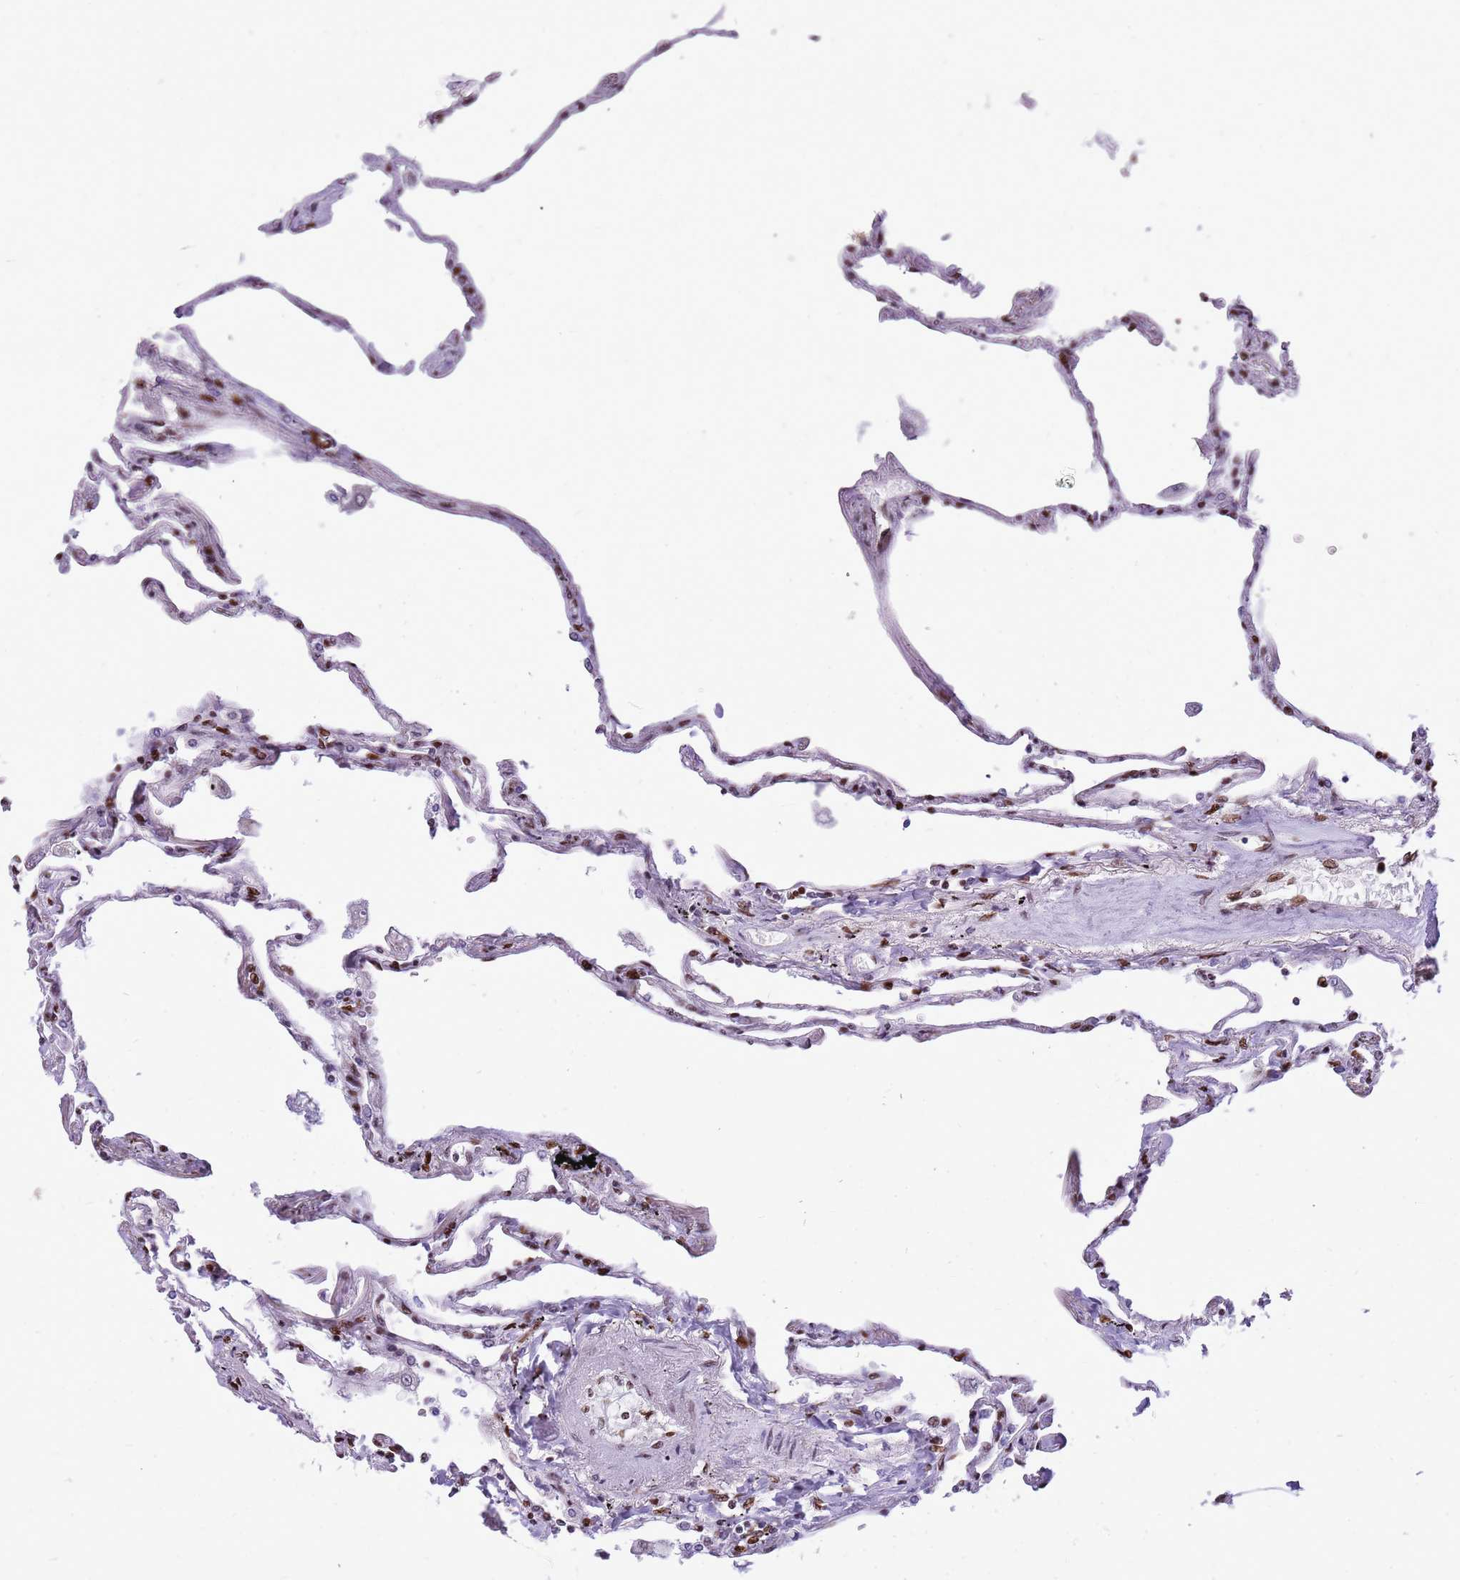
{"staining": {"intensity": "moderate", "quantity": "25%-75%", "location": "nuclear"}, "tissue": "lung", "cell_type": "Alveolar cells", "image_type": "normal", "snomed": [{"axis": "morphology", "description": "Normal tissue, NOS"}, {"axis": "topography", "description": "Lung"}], "caption": "Immunohistochemical staining of benign lung shows medium levels of moderate nuclear staining in about 25%-75% of alveolar cells. The staining was performed using DAB, with brown indicating positive protein expression. Nuclei are stained blue with hematoxylin.", "gene": "WASHC4", "patient": {"sex": "female", "age": 67}}